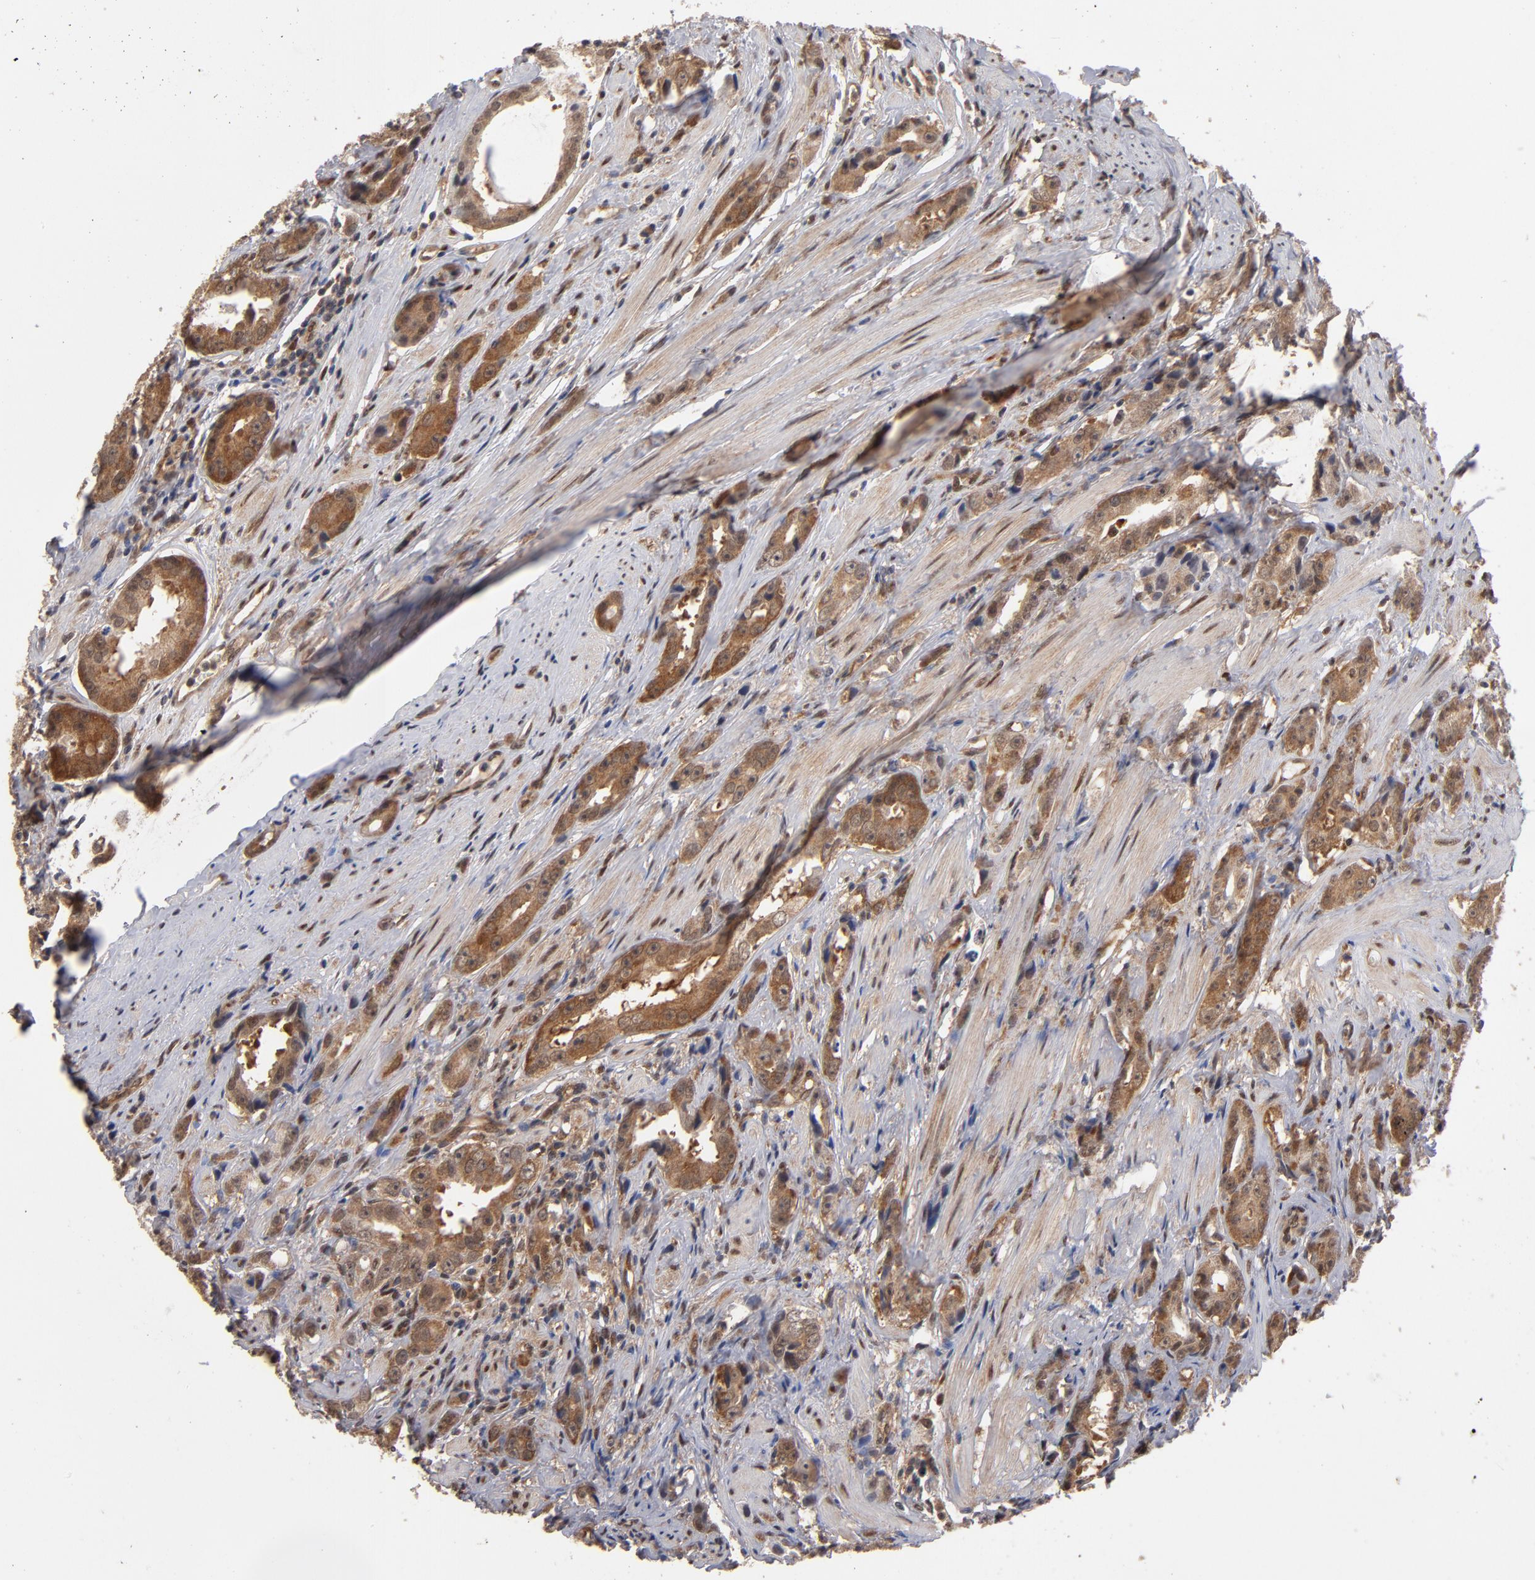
{"staining": {"intensity": "moderate", "quantity": ">75%", "location": "cytoplasmic/membranous,nuclear"}, "tissue": "prostate cancer", "cell_type": "Tumor cells", "image_type": "cancer", "snomed": [{"axis": "morphology", "description": "Adenocarcinoma, Medium grade"}, {"axis": "topography", "description": "Prostate"}], "caption": "This photomicrograph exhibits immunohistochemistry (IHC) staining of prostate cancer (medium-grade adenocarcinoma), with medium moderate cytoplasmic/membranous and nuclear positivity in approximately >75% of tumor cells.", "gene": "HUWE1", "patient": {"sex": "male", "age": 53}}